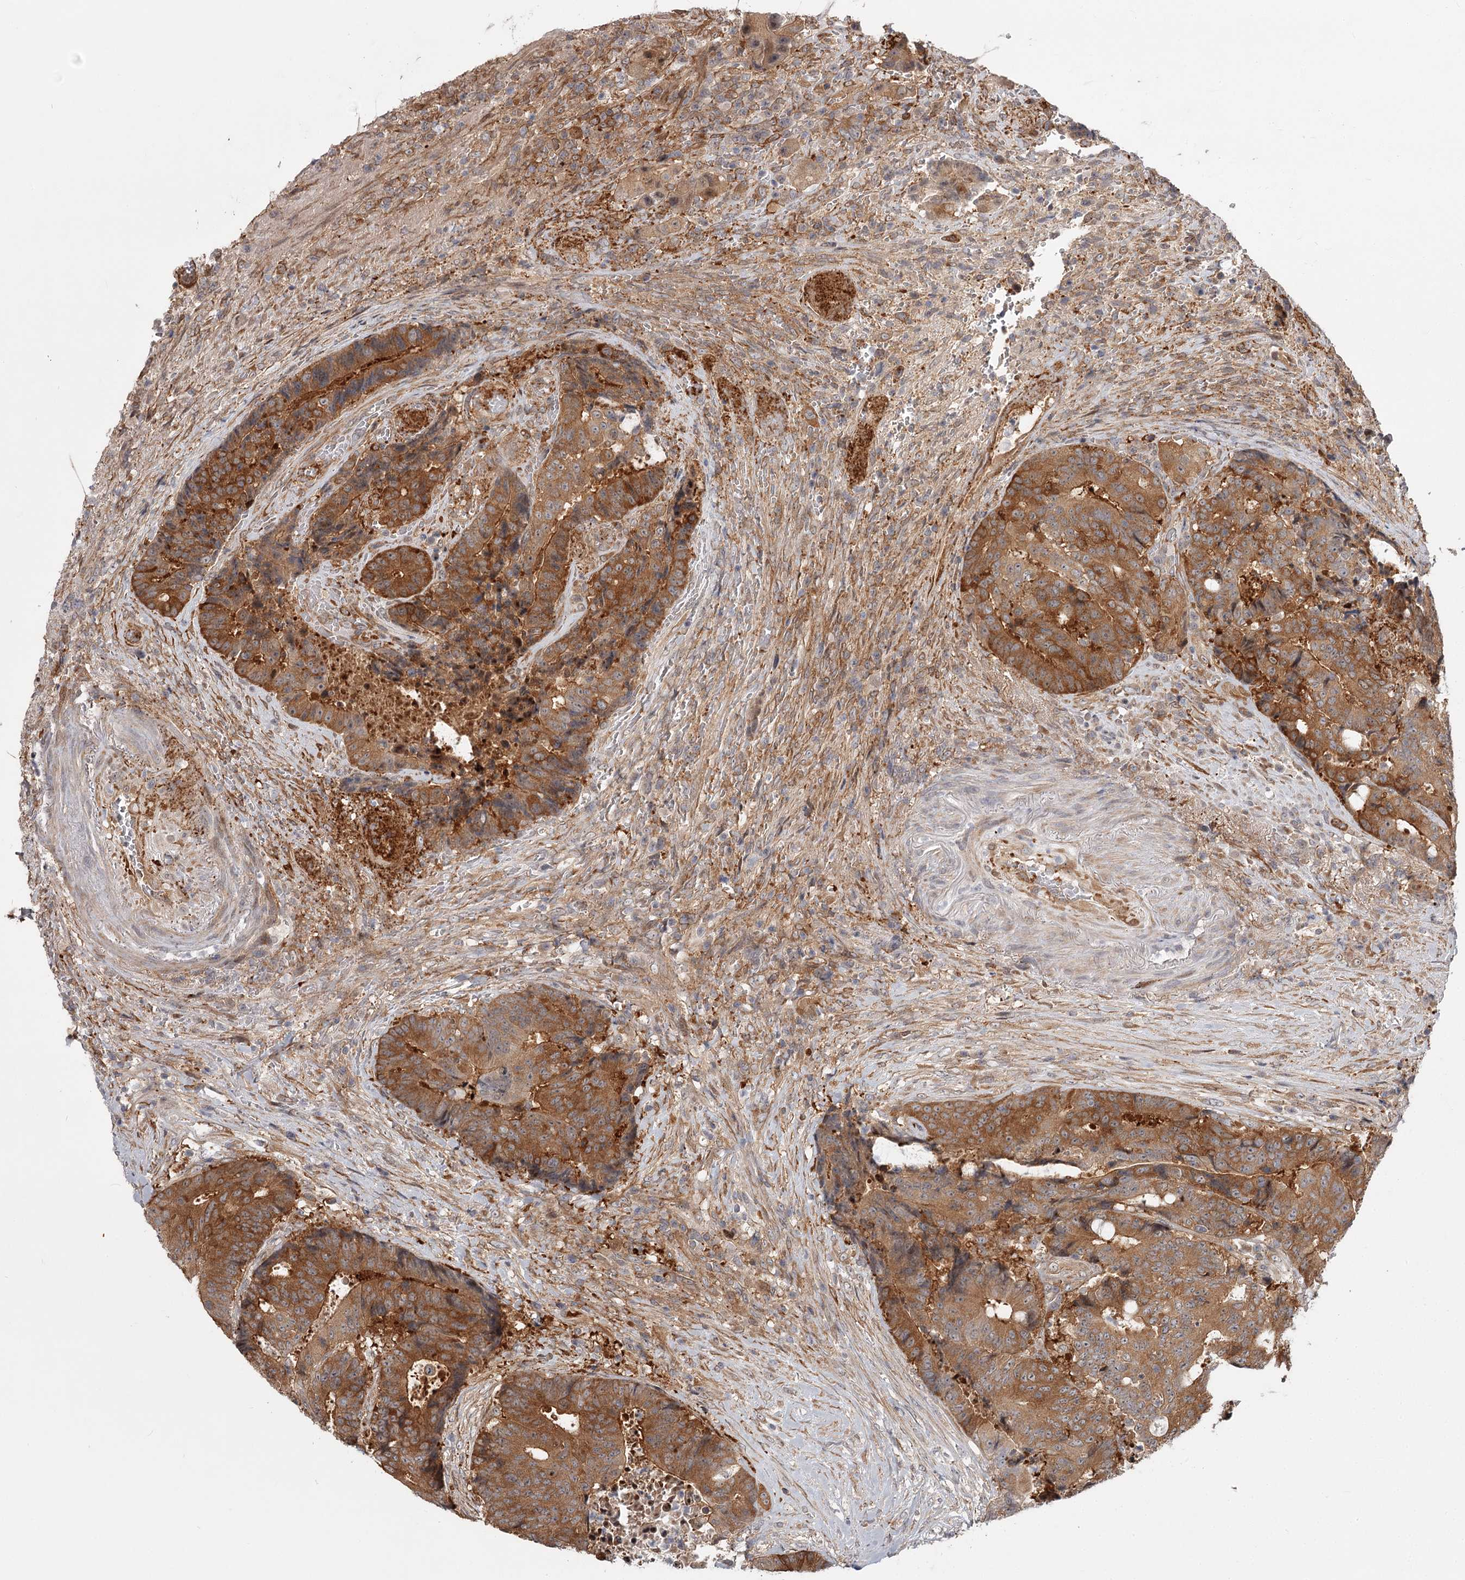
{"staining": {"intensity": "moderate", "quantity": ">75%", "location": "cytoplasmic/membranous"}, "tissue": "colorectal cancer", "cell_type": "Tumor cells", "image_type": "cancer", "snomed": [{"axis": "morphology", "description": "Adenocarcinoma, NOS"}, {"axis": "topography", "description": "Rectum"}], "caption": "A photomicrograph of colorectal cancer (adenocarcinoma) stained for a protein demonstrates moderate cytoplasmic/membranous brown staining in tumor cells.", "gene": "CCNG2", "patient": {"sex": "male", "age": 69}}